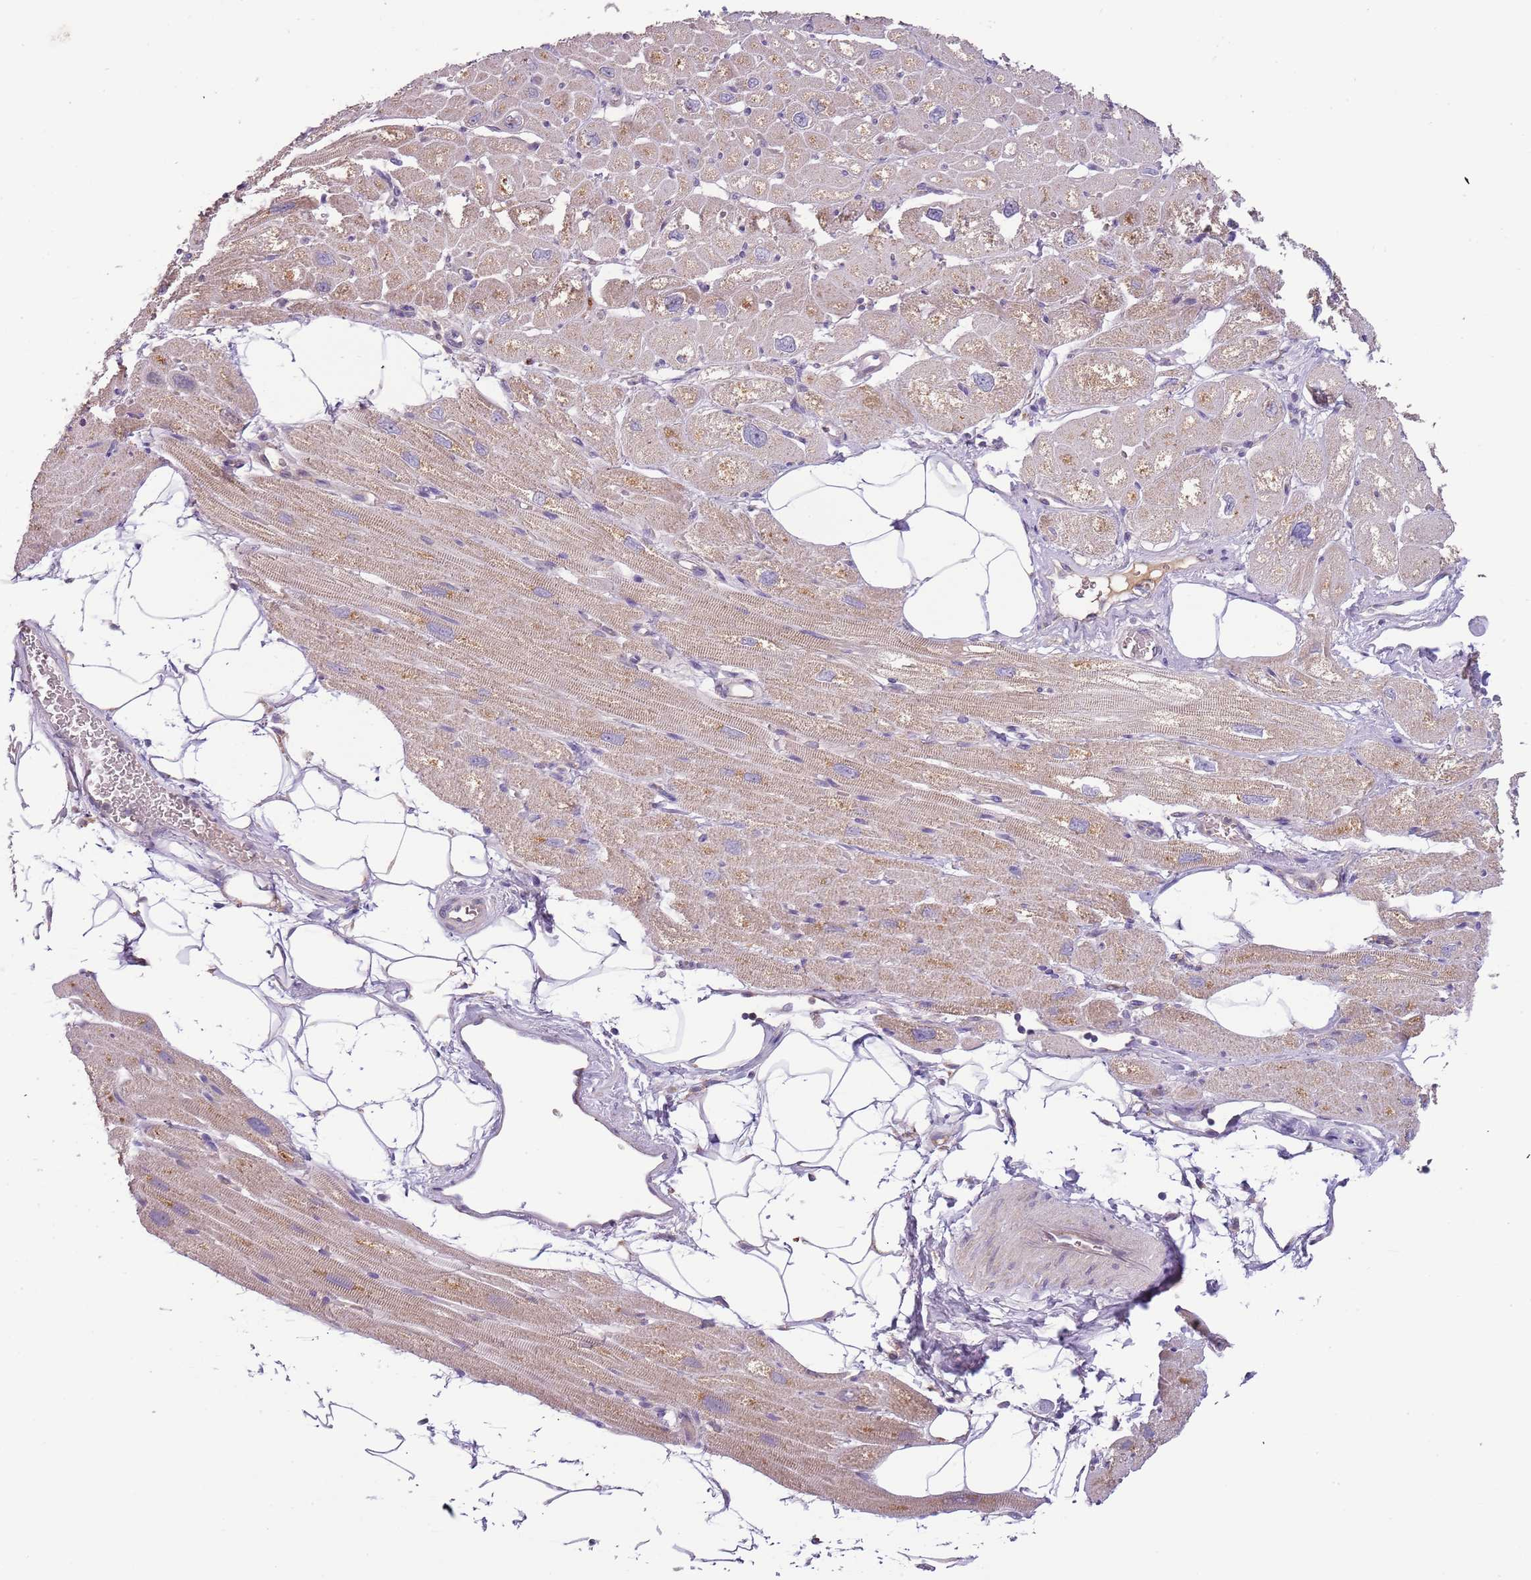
{"staining": {"intensity": "moderate", "quantity": ">75%", "location": "cytoplasmic/membranous"}, "tissue": "heart muscle", "cell_type": "Cardiomyocytes", "image_type": "normal", "snomed": [{"axis": "morphology", "description": "Normal tissue, NOS"}, {"axis": "topography", "description": "Heart"}], "caption": "A photomicrograph showing moderate cytoplasmic/membranous positivity in about >75% of cardiomyocytes in benign heart muscle, as visualized by brown immunohistochemical staining.", "gene": "FECH", "patient": {"sex": "male", "age": 50}}